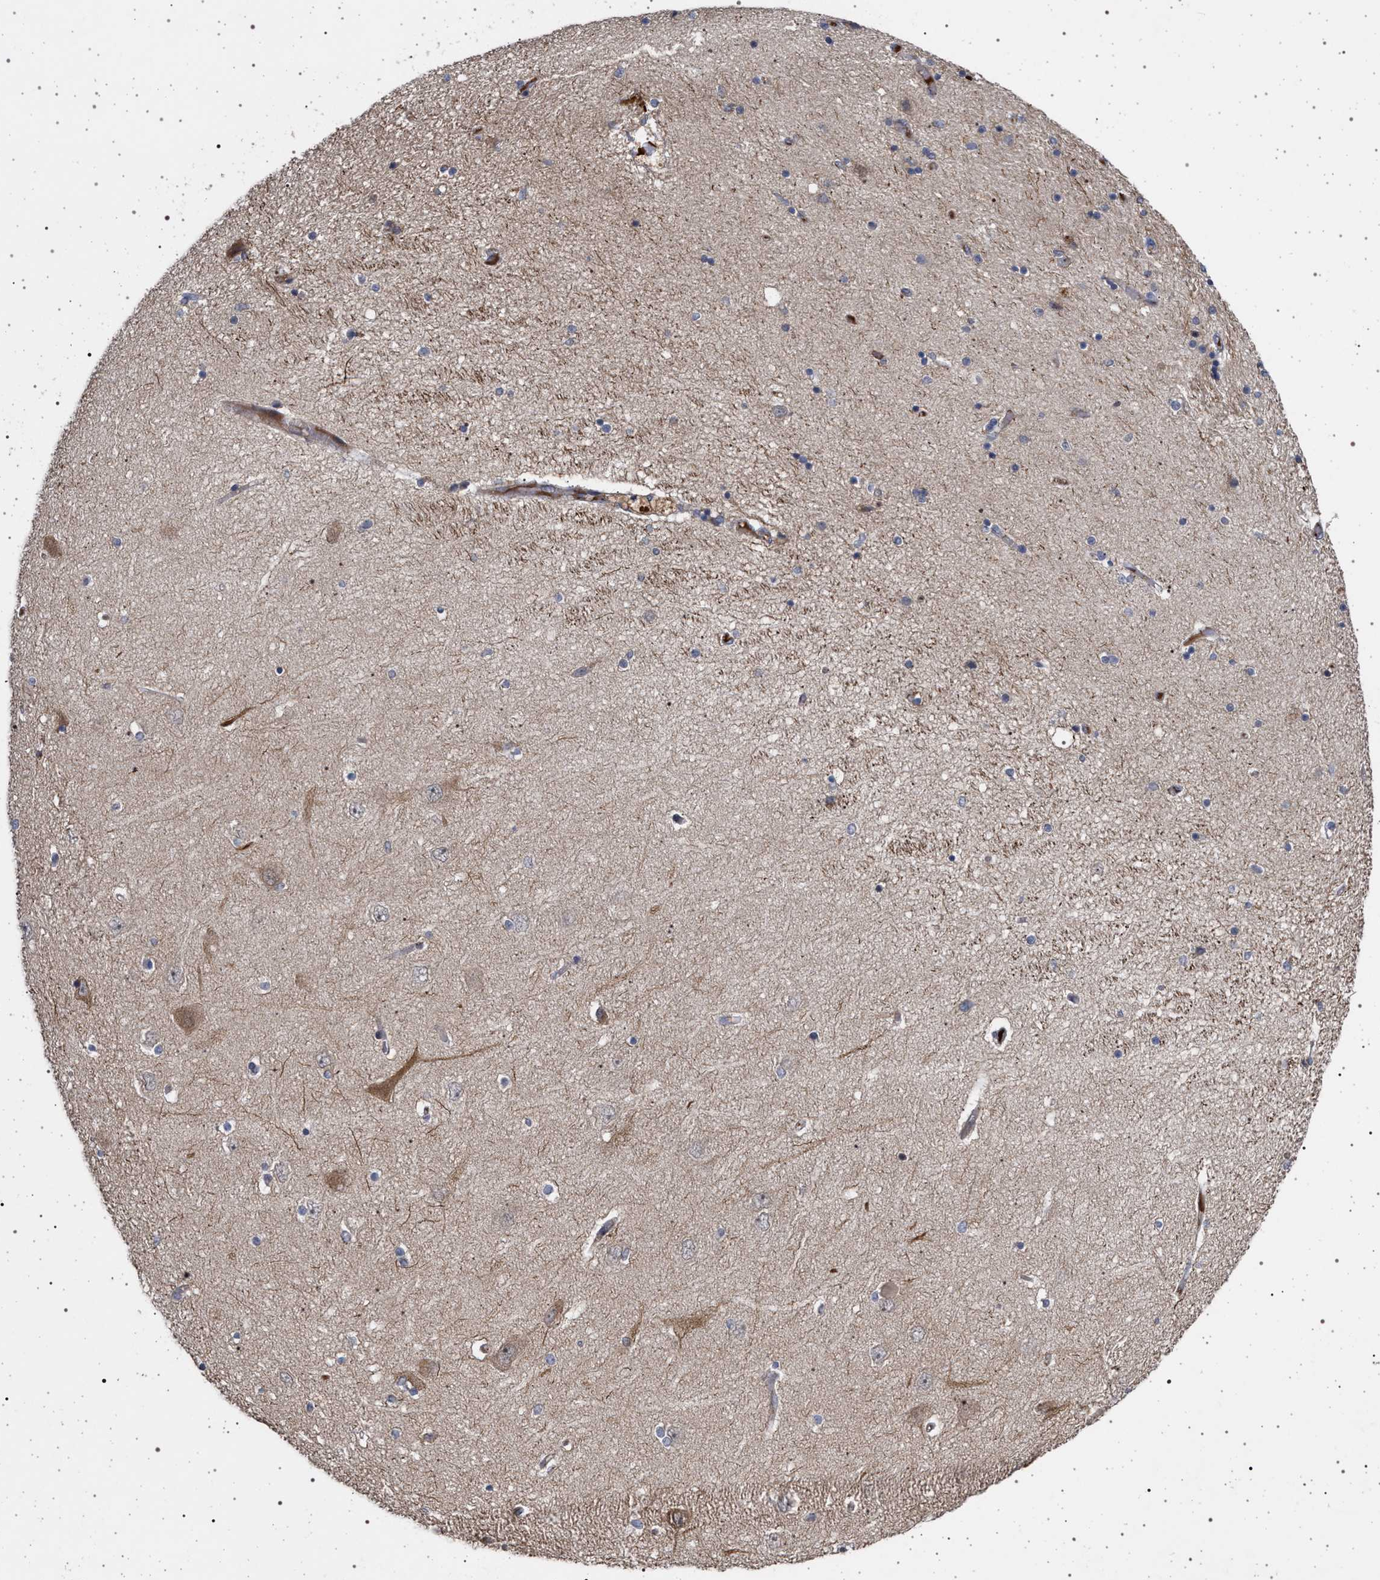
{"staining": {"intensity": "moderate", "quantity": "<25%", "location": "cytoplasmic/membranous"}, "tissue": "hippocampus", "cell_type": "Glial cells", "image_type": "normal", "snomed": [{"axis": "morphology", "description": "Normal tissue, NOS"}, {"axis": "topography", "description": "Hippocampus"}], "caption": "Immunohistochemical staining of unremarkable hippocampus displays moderate cytoplasmic/membranous protein staining in approximately <25% of glial cells.", "gene": "RBM48", "patient": {"sex": "female", "age": 54}}